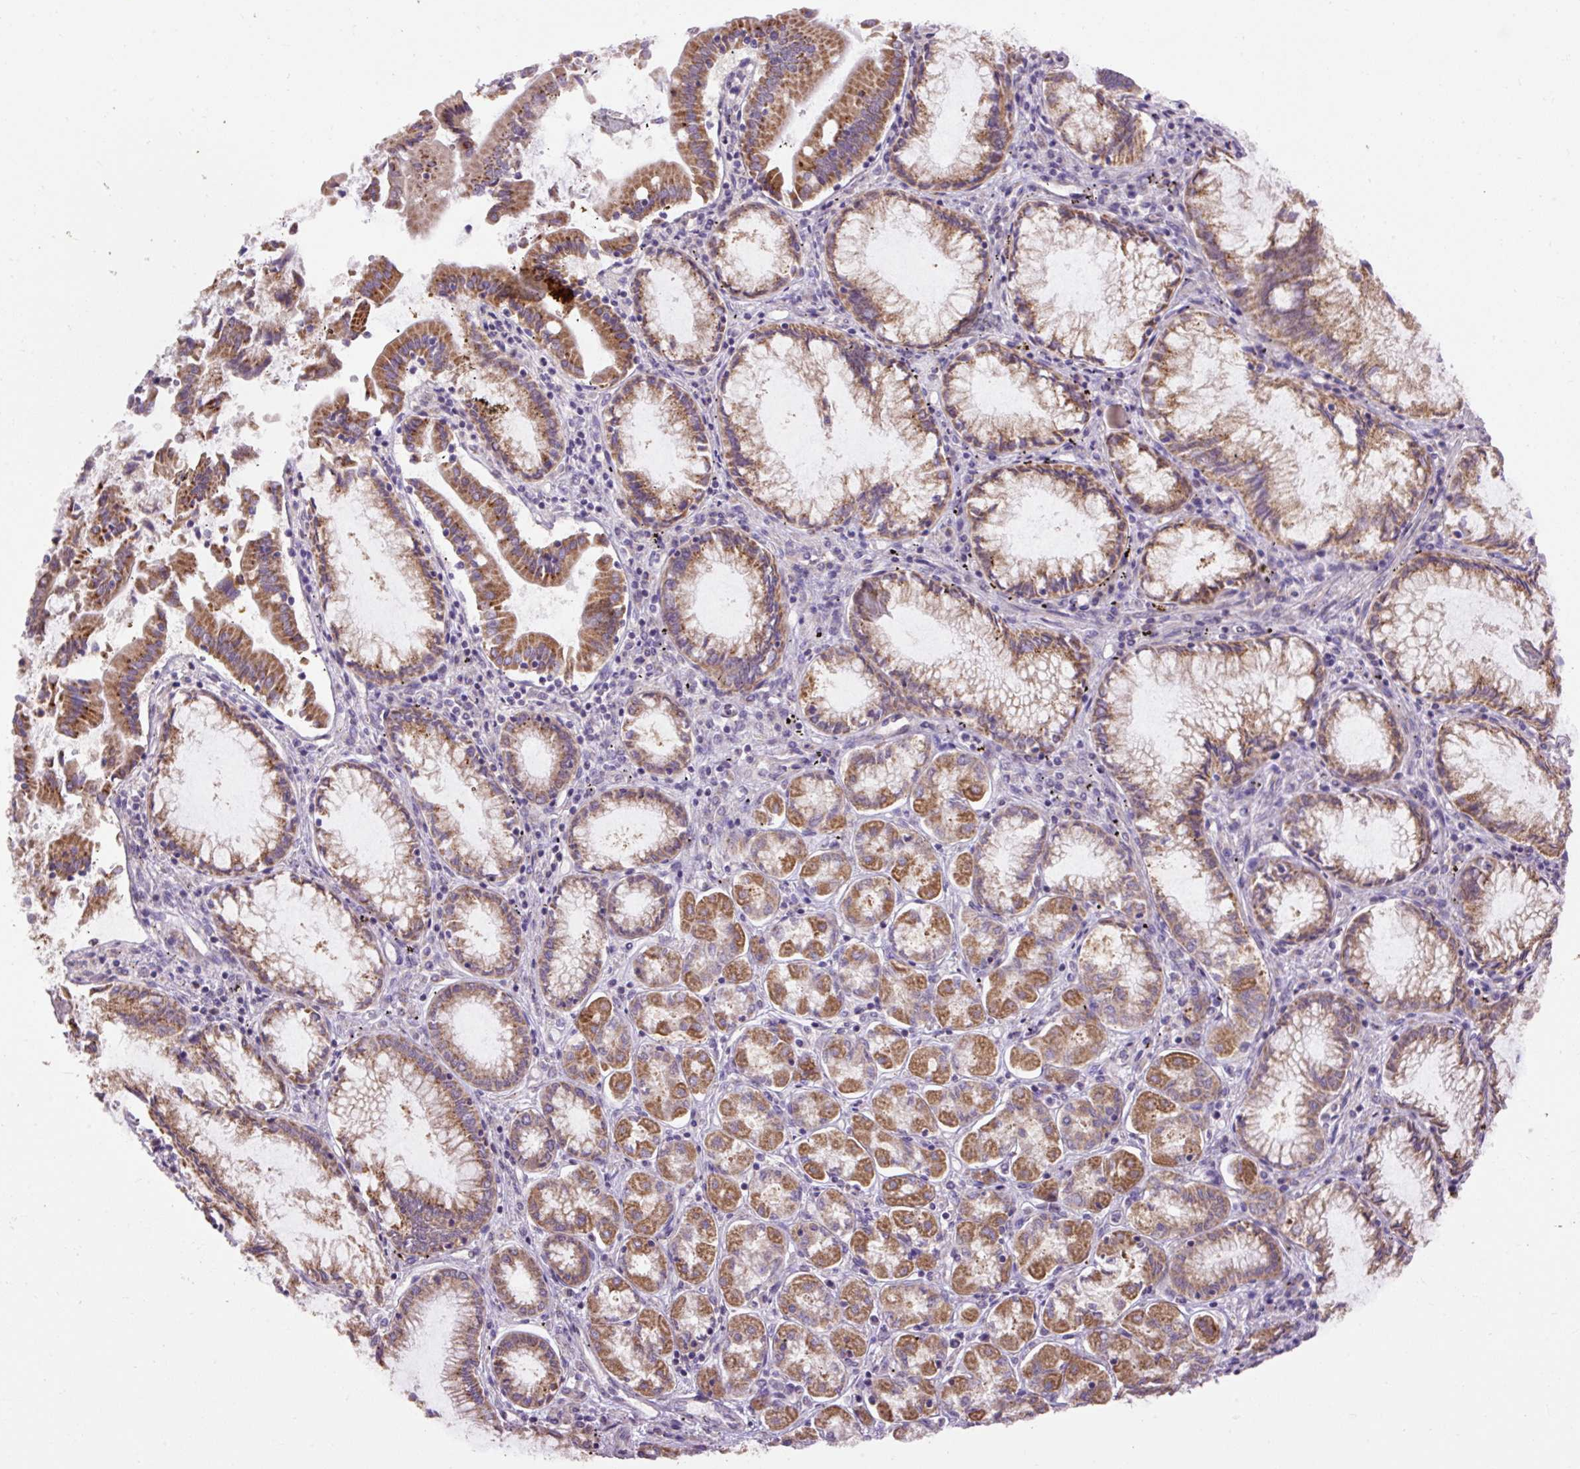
{"staining": {"intensity": "moderate", "quantity": ">75%", "location": "cytoplasmic/membranous"}, "tissue": "pancreatic cancer", "cell_type": "Tumor cells", "image_type": "cancer", "snomed": [{"axis": "morphology", "description": "Adenocarcinoma, NOS"}, {"axis": "topography", "description": "Pancreas"}], "caption": "Human pancreatic adenocarcinoma stained for a protein (brown) shows moderate cytoplasmic/membranous positive staining in about >75% of tumor cells.", "gene": "ABR", "patient": {"sex": "female", "age": 50}}